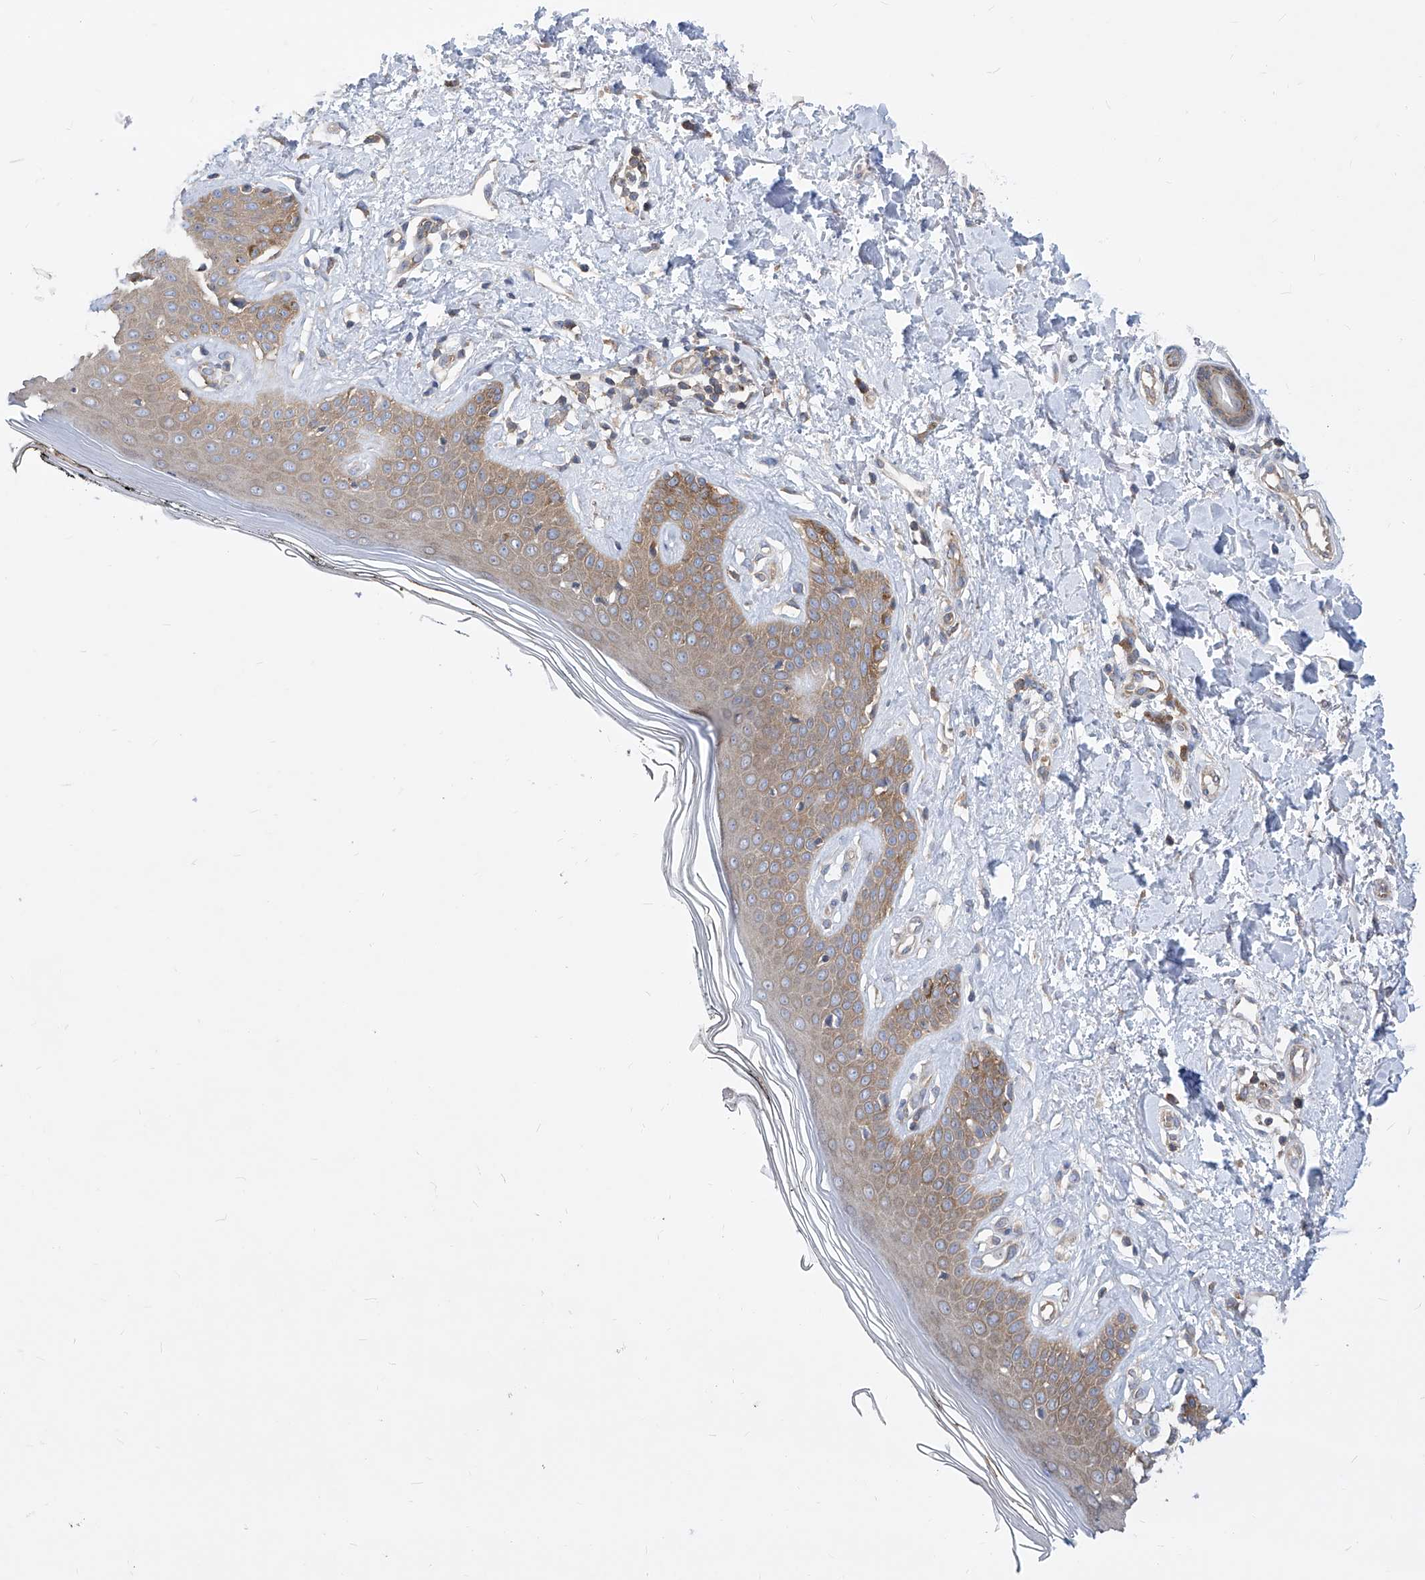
{"staining": {"intensity": "moderate", "quantity": ">75%", "location": "cytoplasmic/membranous"}, "tissue": "skin", "cell_type": "Fibroblasts", "image_type": "normal", "snomed": [{"axis": "morphology", "description": "Normal tissue, NOS"}, {"axis": "topography", "description": "Skin"}], "caption": "Immunohistochemical staining of unremarkable skin exhibits >75% levels of moderate cytoplasmic/membranous protein expression in about >75% of fibroblasts.", "gene": "EIF3M", "patient": {"sex": "female", "age": 64}}